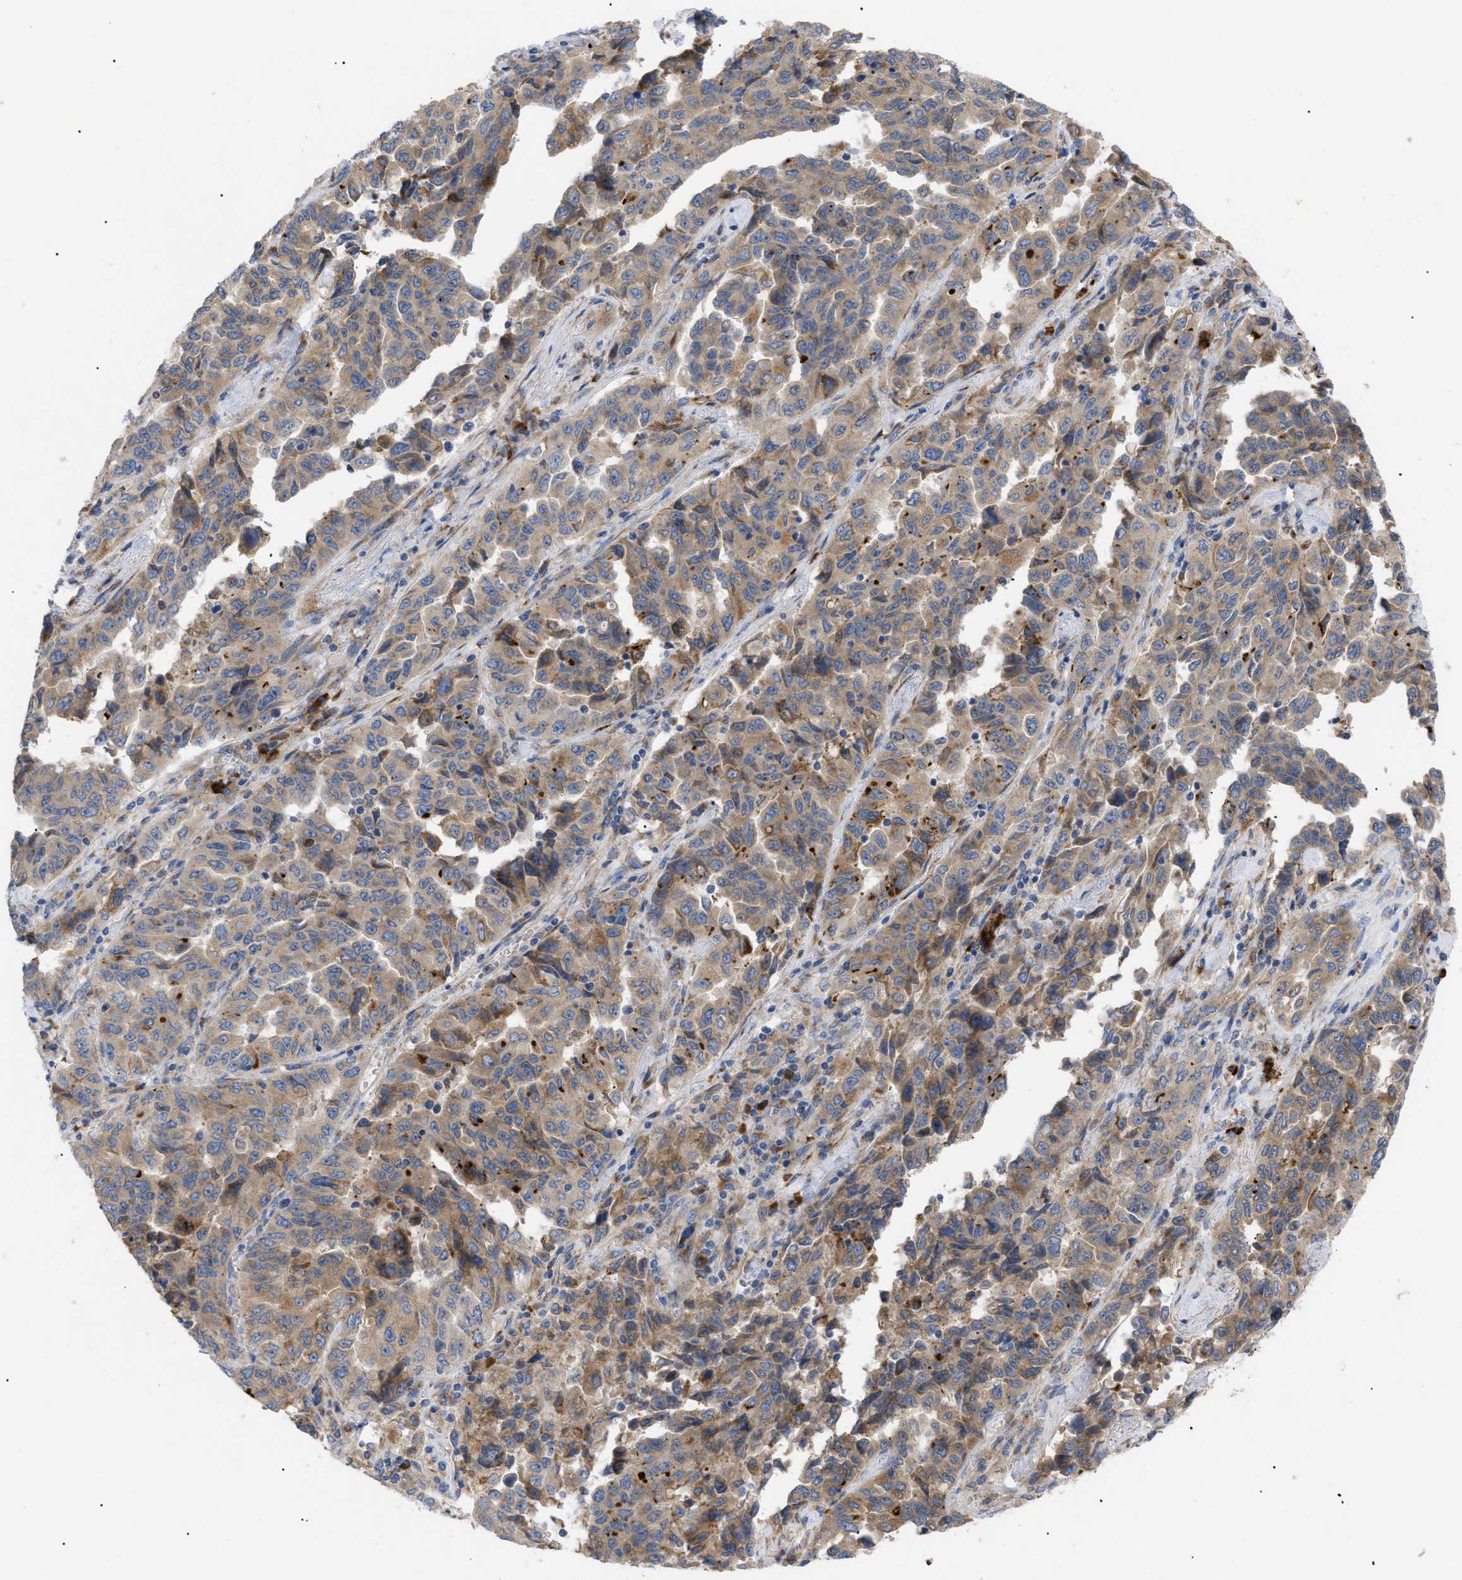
{"staining": {"intensity": "moderate", "quantity": ">75%", "location": "cytoplasmic/membranous"}, "tissue": "lung cancer", "cell_type": "Tumor cells", "image_type": "cancer", "snomed": [{"axis": "morphology", "description": "Adenocarcinoma, NOS"}, {"axis": "topography", "description": "Lung"}], "caption": "Human adenocarcinoma (lung) stained for a protein (brown) exhibits moderate cytoplasmic/membranous positive staining in about >75% of tumor cells.", "gene": "SLC50A1", "patient": {"sex": "female", "age": 51}}